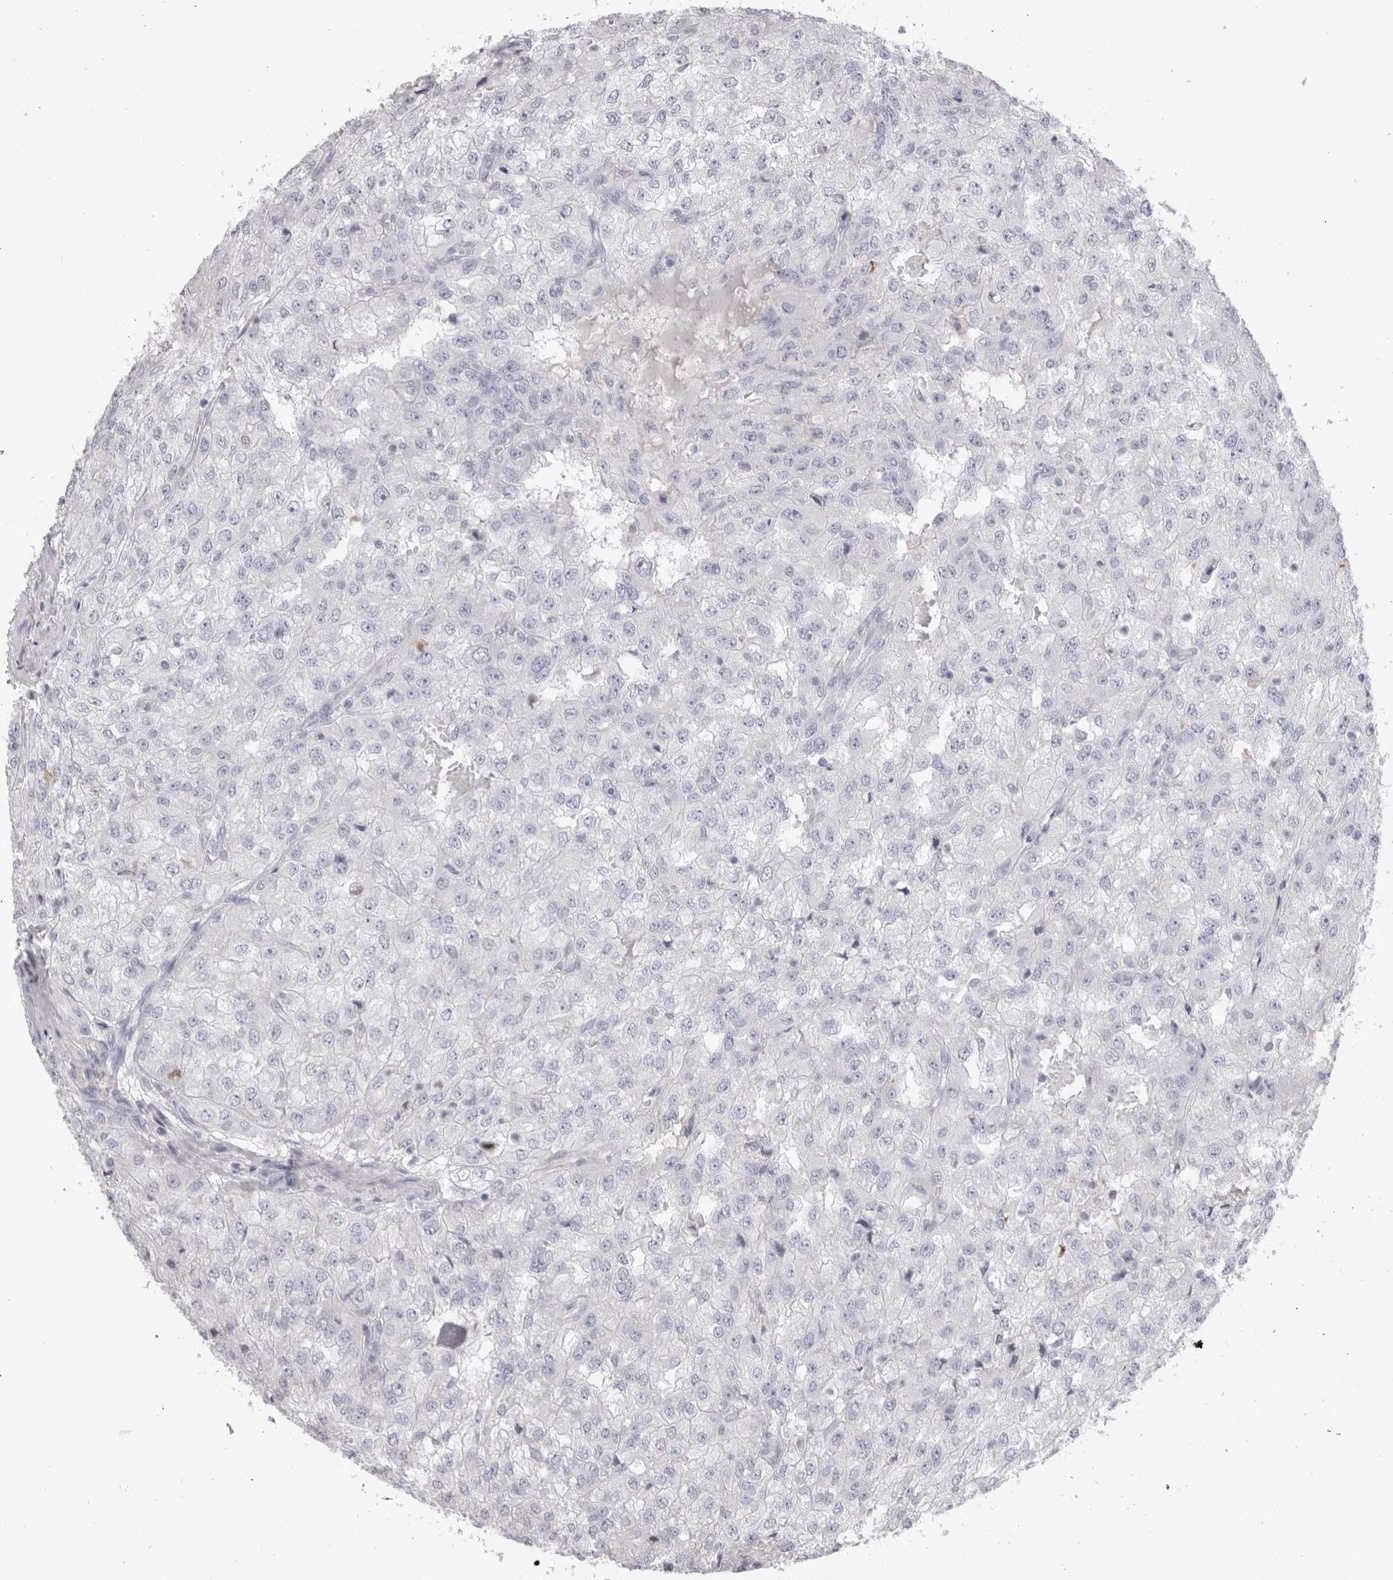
{"staining": {"intensity": "negative", "quantity": "none", "location": "none"}, "tissue": "renal cancer", "cell_type": "Tumor cells", "image_type": "cancer", "snomed": [{"axis": "morphology", "description": "Adenocarcinoma, NOS"}, {"axis": "topography", "description": "Kidney"}], "caption": "Immunohistochemistry micrograph of renal cancer (adenocarcinoma) stained for a protein (brown), which shows no positivity in tumor cells. (DAB (3,3'-diaminobenzidine) immunohistochemistry (IHC) visualized using brightfield microscopy, high magnification).", "gene": "ADAM2", "patient": {"sex": "female", "age": 54}}